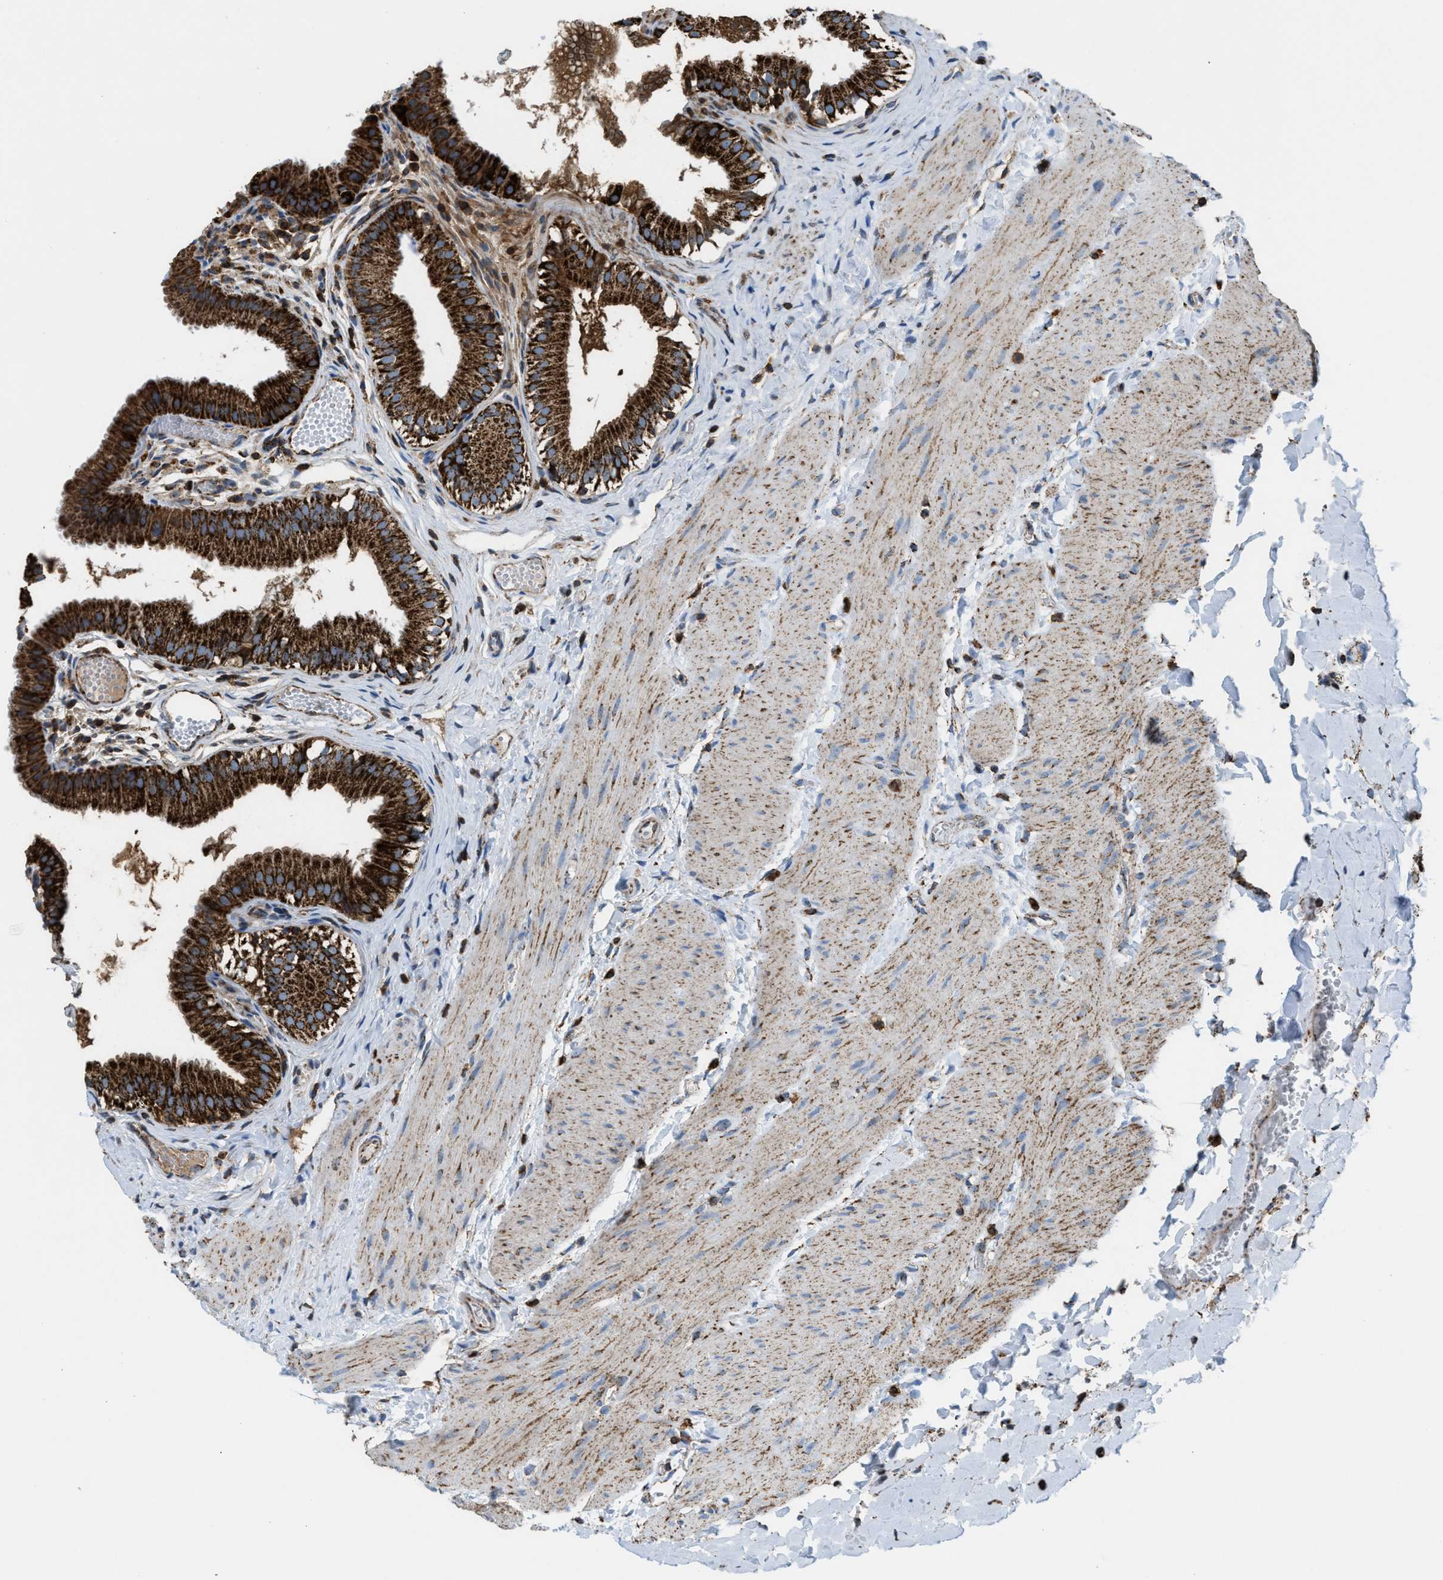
{"staining": {"intensity": "strong", "quantity": ">75%", "location": "cytoplasmic/membranous"}, "tissue": "gallbladder", "cell_type": "Glandular cells", "image_type": "normal", "snomed": [{"axis": "morphology", "description": "Normal tissue, NOS"}, {"axis": "topography", "description": "Gallbladder"}], "caption": "Protein expression analysis of normal human gallbladder reveals strong cytoplasmic/membranous positivity in about >75% of glandular cells.", "gene": "ECHS1", "patient": {"sex": "female", "age": 26}}